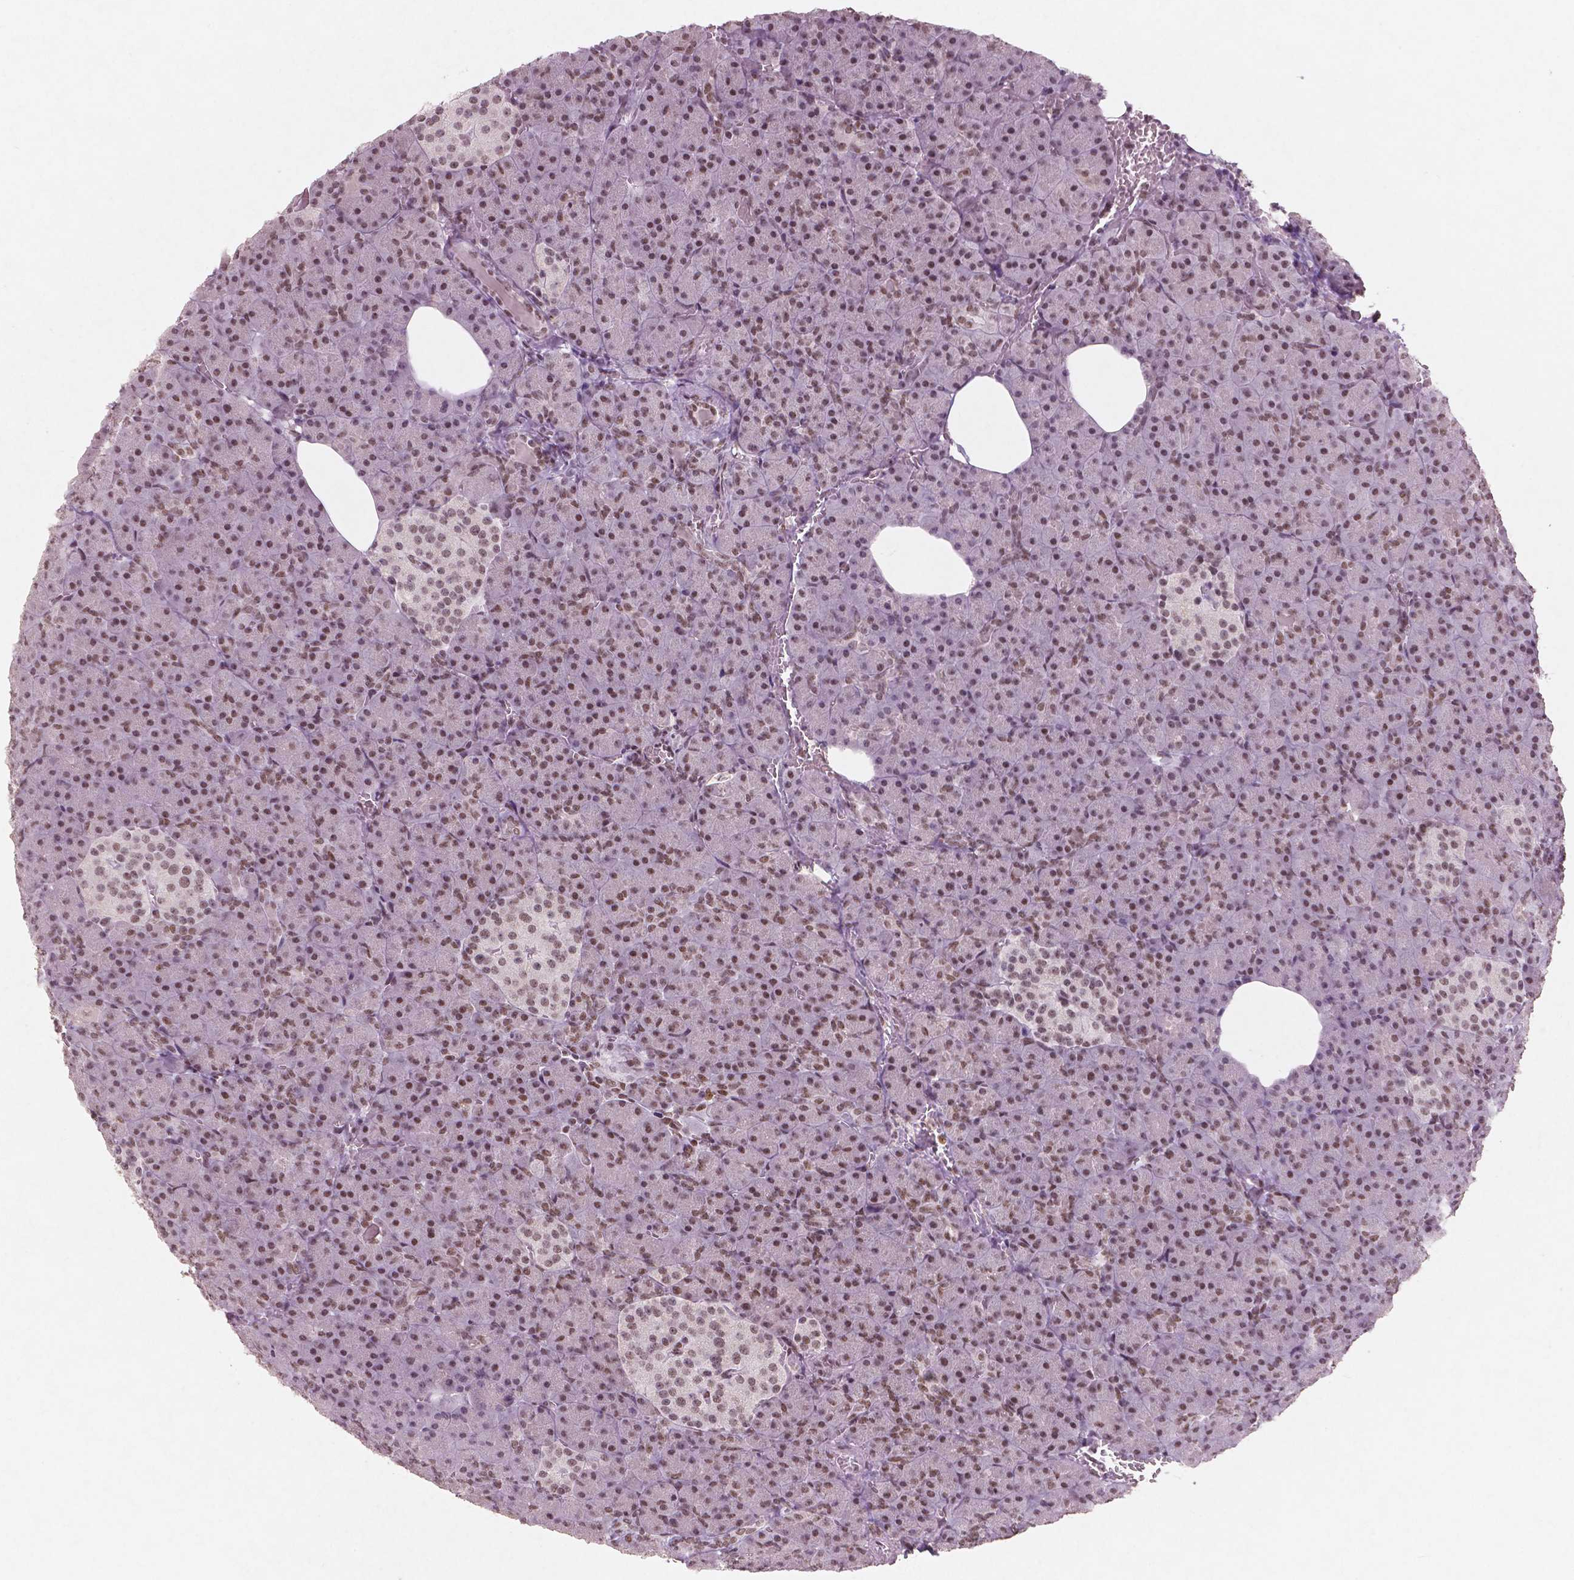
{"staining": {"intensity": "moderate", "quantity": ">75%", "location": "nuclear"}, "tissue": "pancreas", "cell_type": "Exocrine glandular cells", "image_type": "normal", "snomed": [{"axis": "morphology", "description": "Normal tissue, NOS"}, {"axis": "topography", "description": "Pancreas"}], "caption": "Immunohistochemical staining of unremarkable pancreas displays medium levels of moderate nuclear expression in about >75% of exocrine glandular cells.", "gene": "BRD4", "patient": {"sex": "female", "age": 74}}